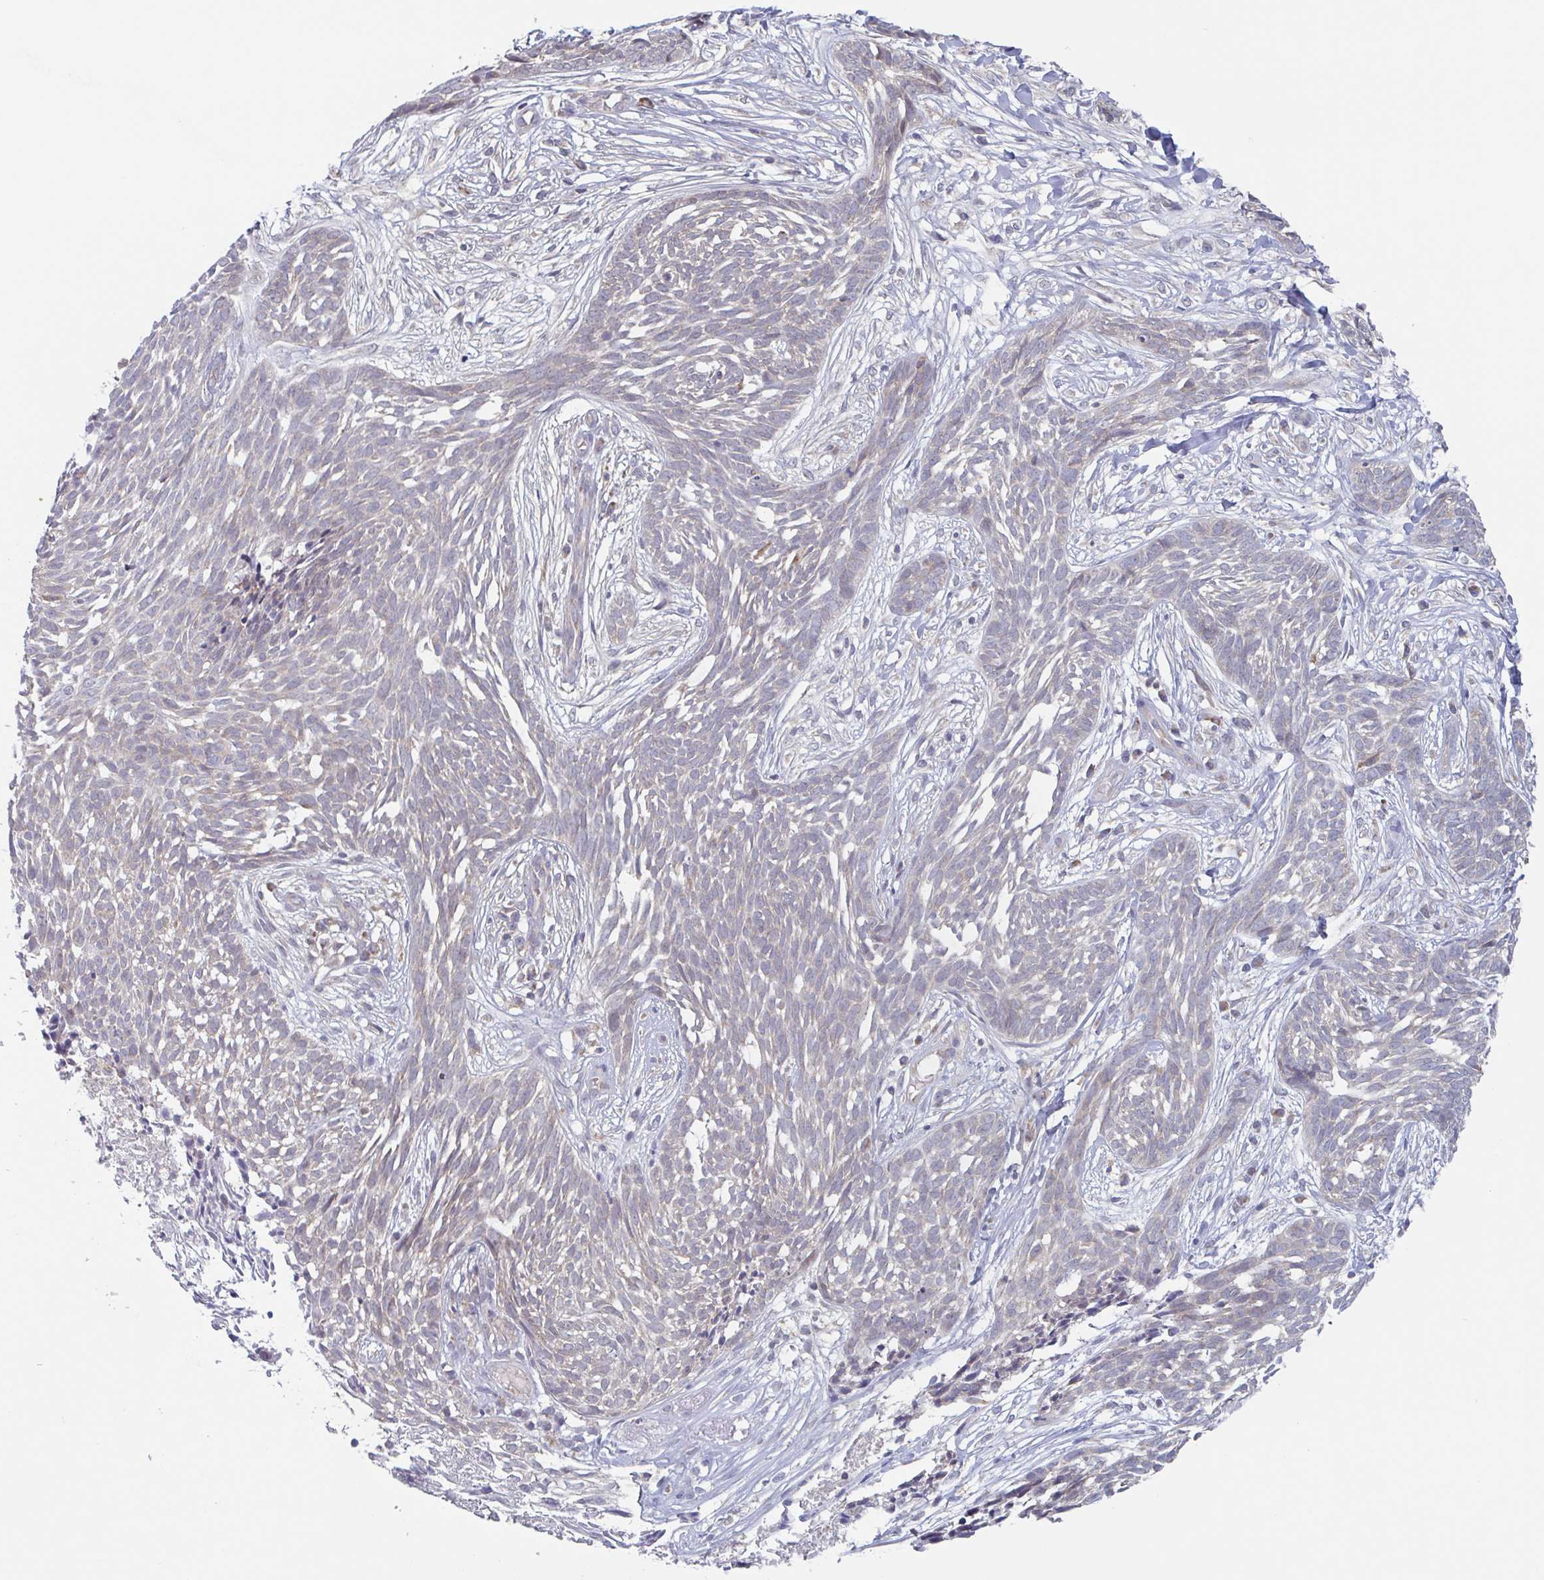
{"staining": {"intensity": "negative", "quantity": "none", "location": "none"}, "tissue": "skin cancer", "cell_type": "Tumor cells", "image_type": "cancer", "snomed": [{"axis": "morphology", "description": "Basal cell carcinoma"}, {"axis": "topography", "description": "Skin"}, {"axis": "topography", "description": "Skin, foot"}], "caption": "Skin cancer (basal cell carcinoma) was stained to show a protein in brown. There is no significant positivity in tumor cells. Nuclei are stained in blue.", "gene": "SURF1", "patient": {"sex": "female", "age": 86}}